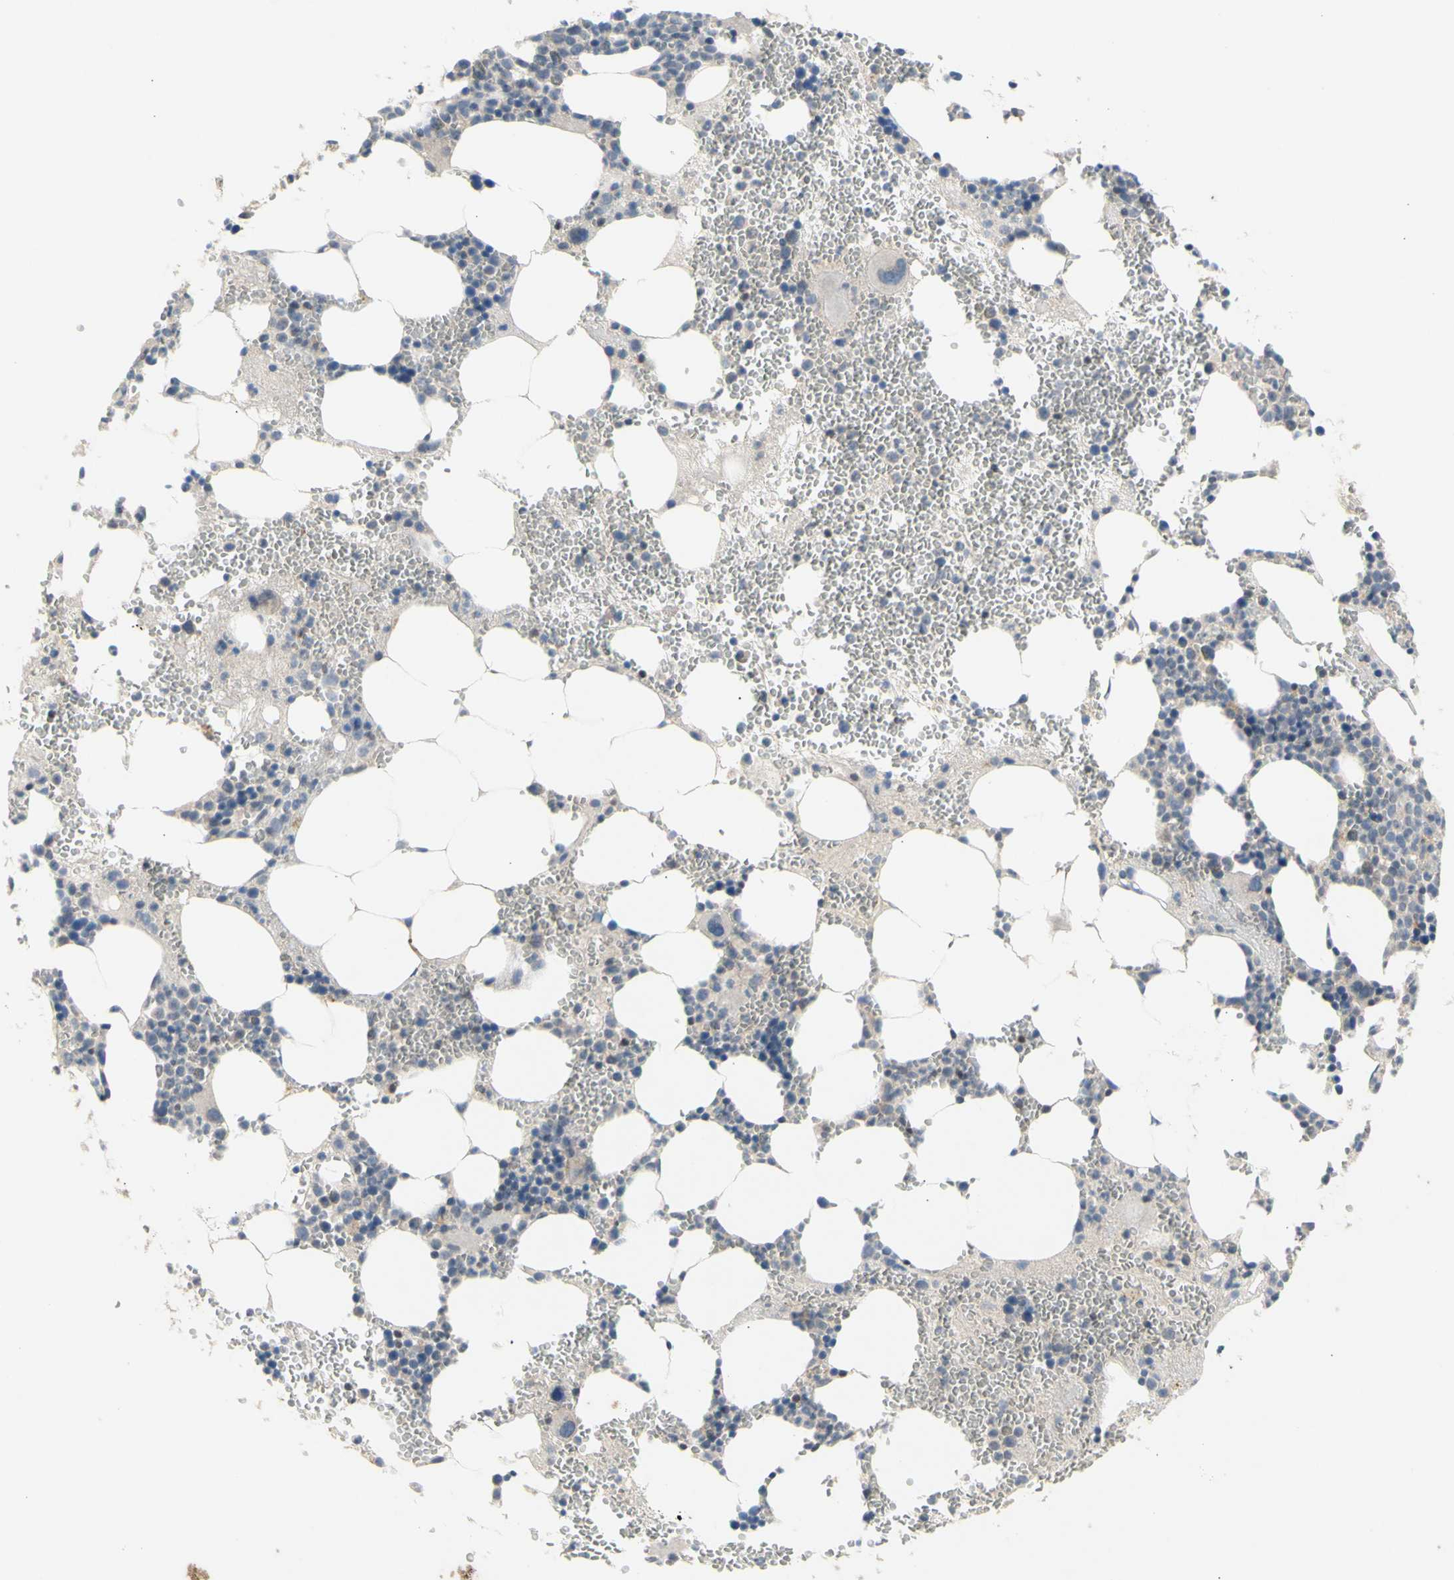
{"staining": {"intensity": "negative", "quantity": "none", "location": "none"}, "tissue": "bone marrow", "cell_type": "Hematopoietic cells", "image_type": "normal", "snomed": [{"axis": "morphology", "description": "Normal tissue, NOS"}, {"axis": "morphology", "description": "Inflammation, NOS"}, {"axis": "topography", "description": "Bone marrow"}], "caption": "Hematopoietic cells are negative for brown protein staining in unremarkable bone marrow. Brightfield microscopy of immunohistochemistry stained with DAB (3,3'-diaminobenzidine) (brown) and hematoxylin (blue), captured at high magnification.", "gene": "NLRP1", "patient": {"sex": "female", "age": 76}}